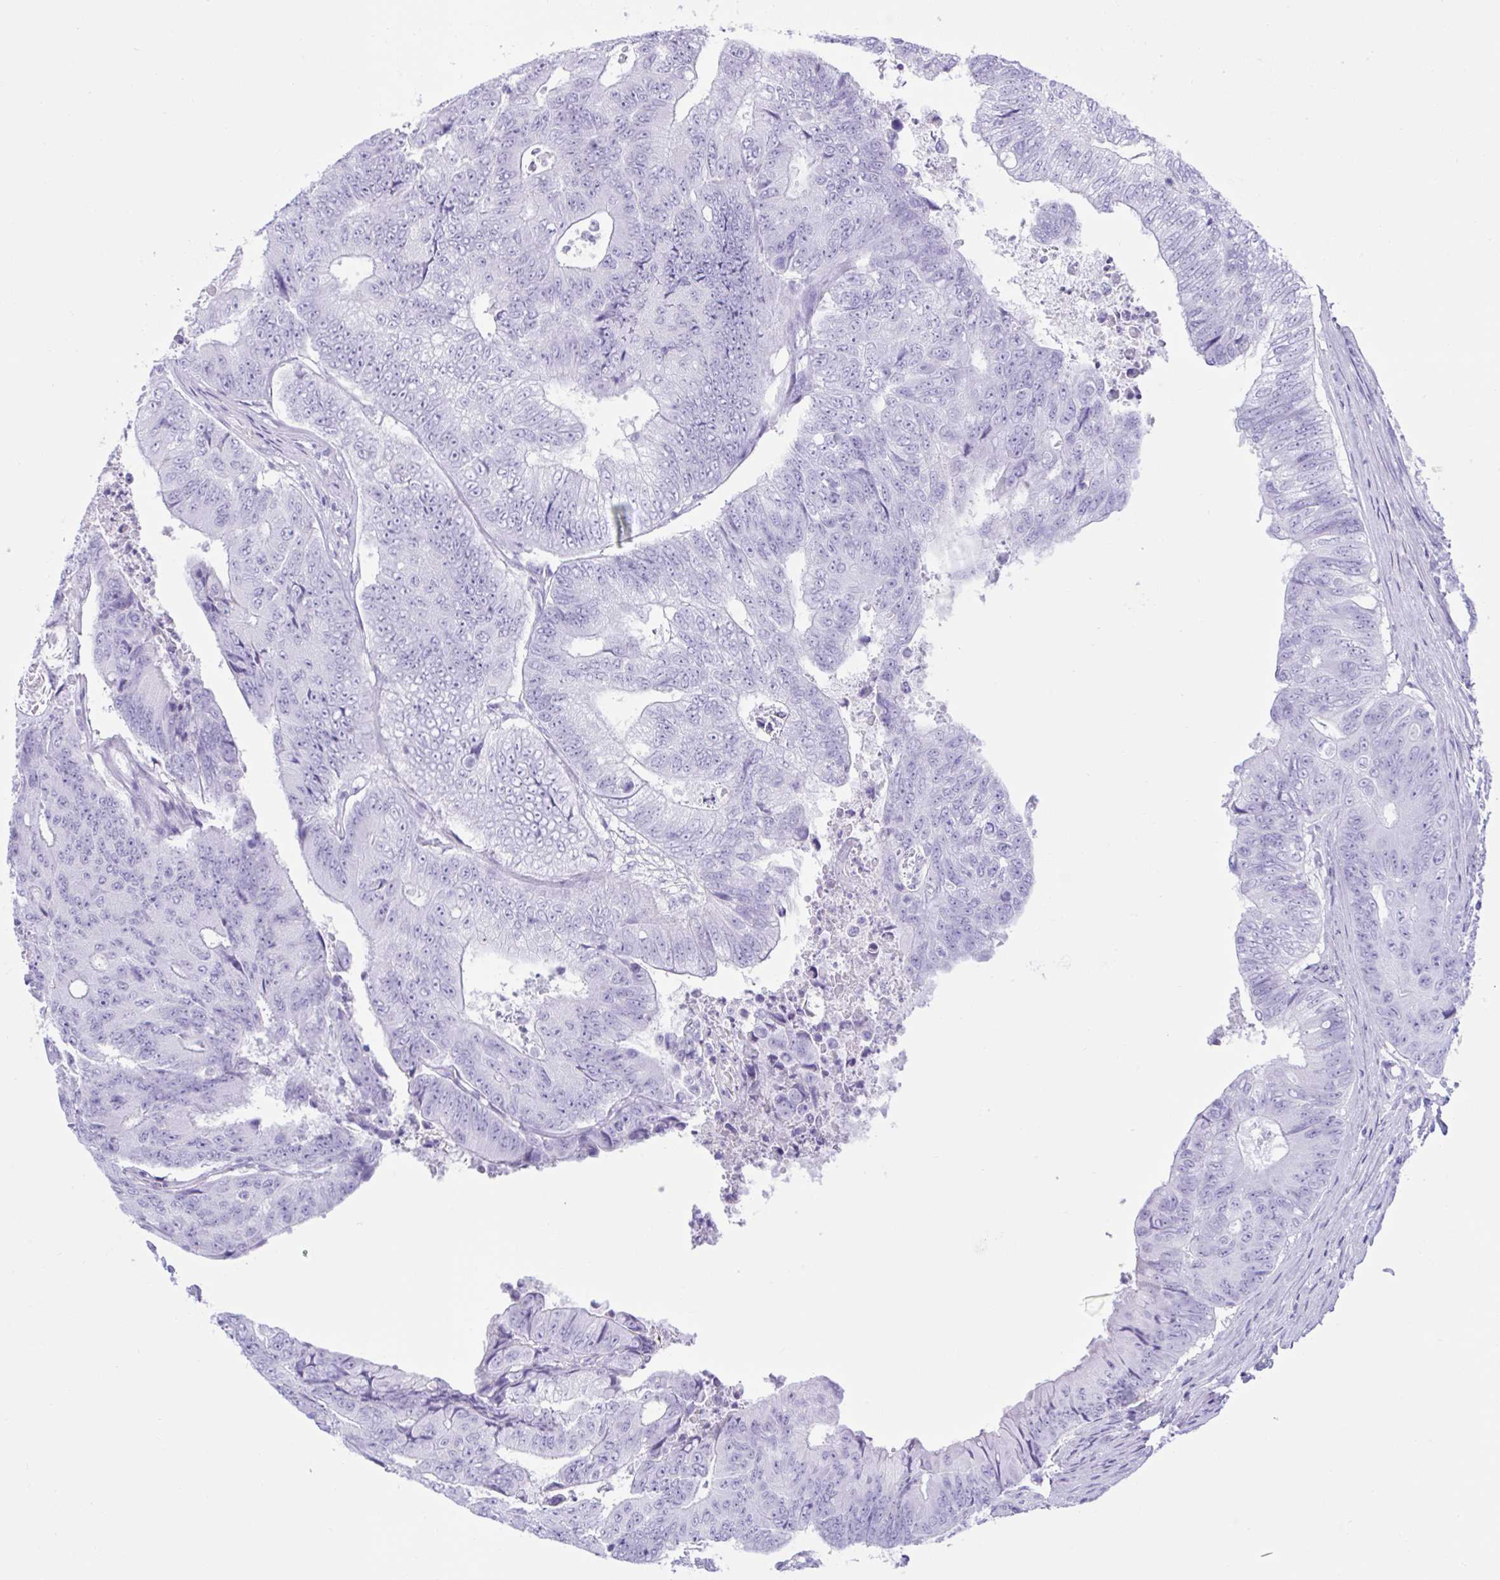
{"staining": {"intensity": "negative", "quantity": "none", "location": "none"}, "tissue": "colorectal cancer", "cell_type": "Tumor cells", "image_type": "cancer", "snomed": [{"axis": "morphology", "description": "Adenocarcinoma, NOS"}, {"axis": "topography", "description": "Colon"}], "caption": "Immunohistochemical staining of human colorectal adenocarcinoma demonstrates no significant positivity in tumor cells.", "gene": "MRGPRG", "patient": {"sex": "female", "age": 48}}